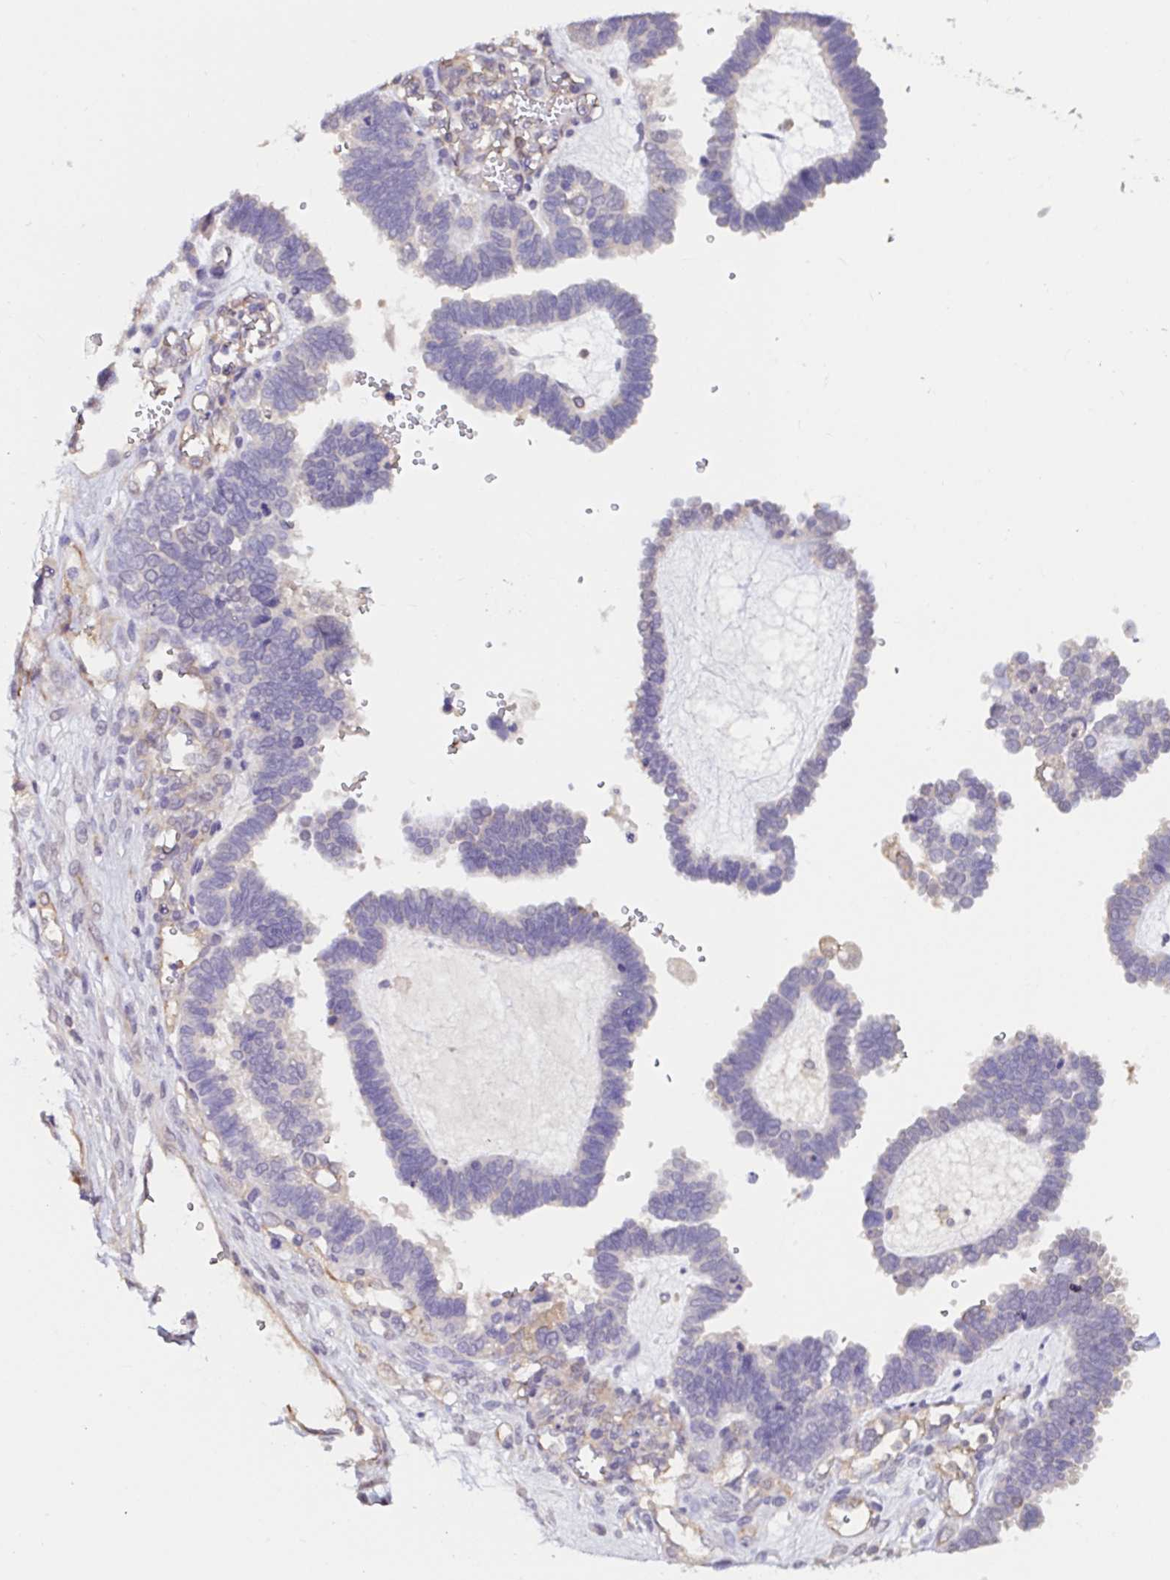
{"staining": {"intensity": "negative", "quantity": "none", "location": "none"}, "tissue": "ovarian cancer", "cell_type": "Tumor cells", "image_type": "cancer", "snomed": [{"axis": "morphology", "description": "Cystadenocarcinoma, serous, NOS"}, {"axis": "topography", "description": "Ovary"}], "caption": "Protein analysis of ovarian serous cystadenocarcinoma displays no significant expression in tumor cells. (DAB (3,3'-diaminobenzidine) immunohistochemistry with hematoxylin counter stain).", "gene": "RSRP1", "patient": {"sex": "female", "age": 51}}